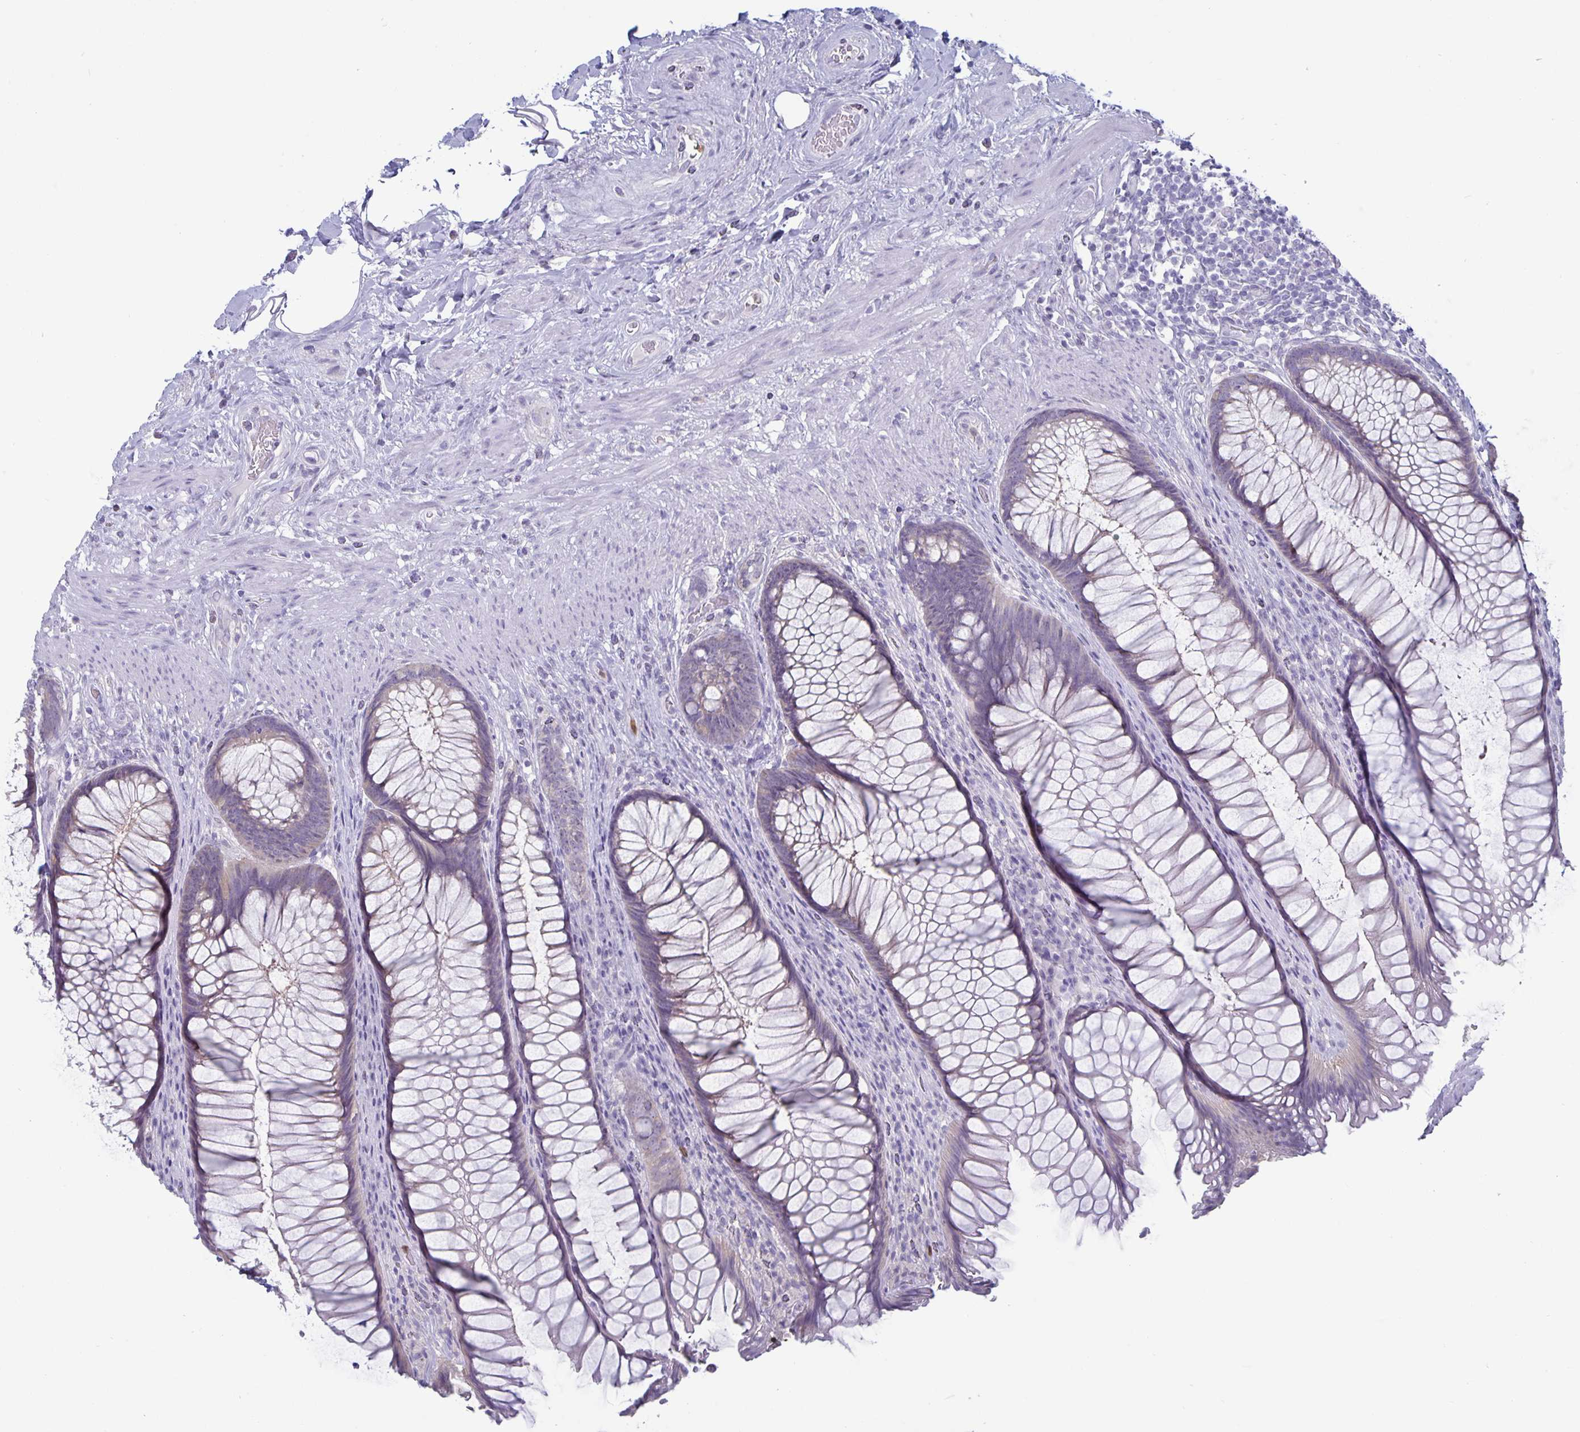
{"staining": {"intensity": "weak", "quantity": "<25%", "location": "cytoplasmic/membranous"}, "tissue": "rectum", "cell_type": "Glandular cells", "image_type": "normal", "snomed": [{"axis": "morphology", "description": "Normal tissue, NOS"}, {"axis": "topography", "description": "Smooth muscle"}, {"axis": "topography", "description": "Rectum"}], "caption": "Protein analysis of unremarkable rectum shows no significant expression in glandular cells. The staining was performed using DAB (3,3'-diaminobenzidine) to visualize the protein expression in brown, while the nuclei were stained in blue with hematoxylin (Magnification: 20x).", "gene": "PLCB3", "patient": {"sex": "male", "age": 53}}